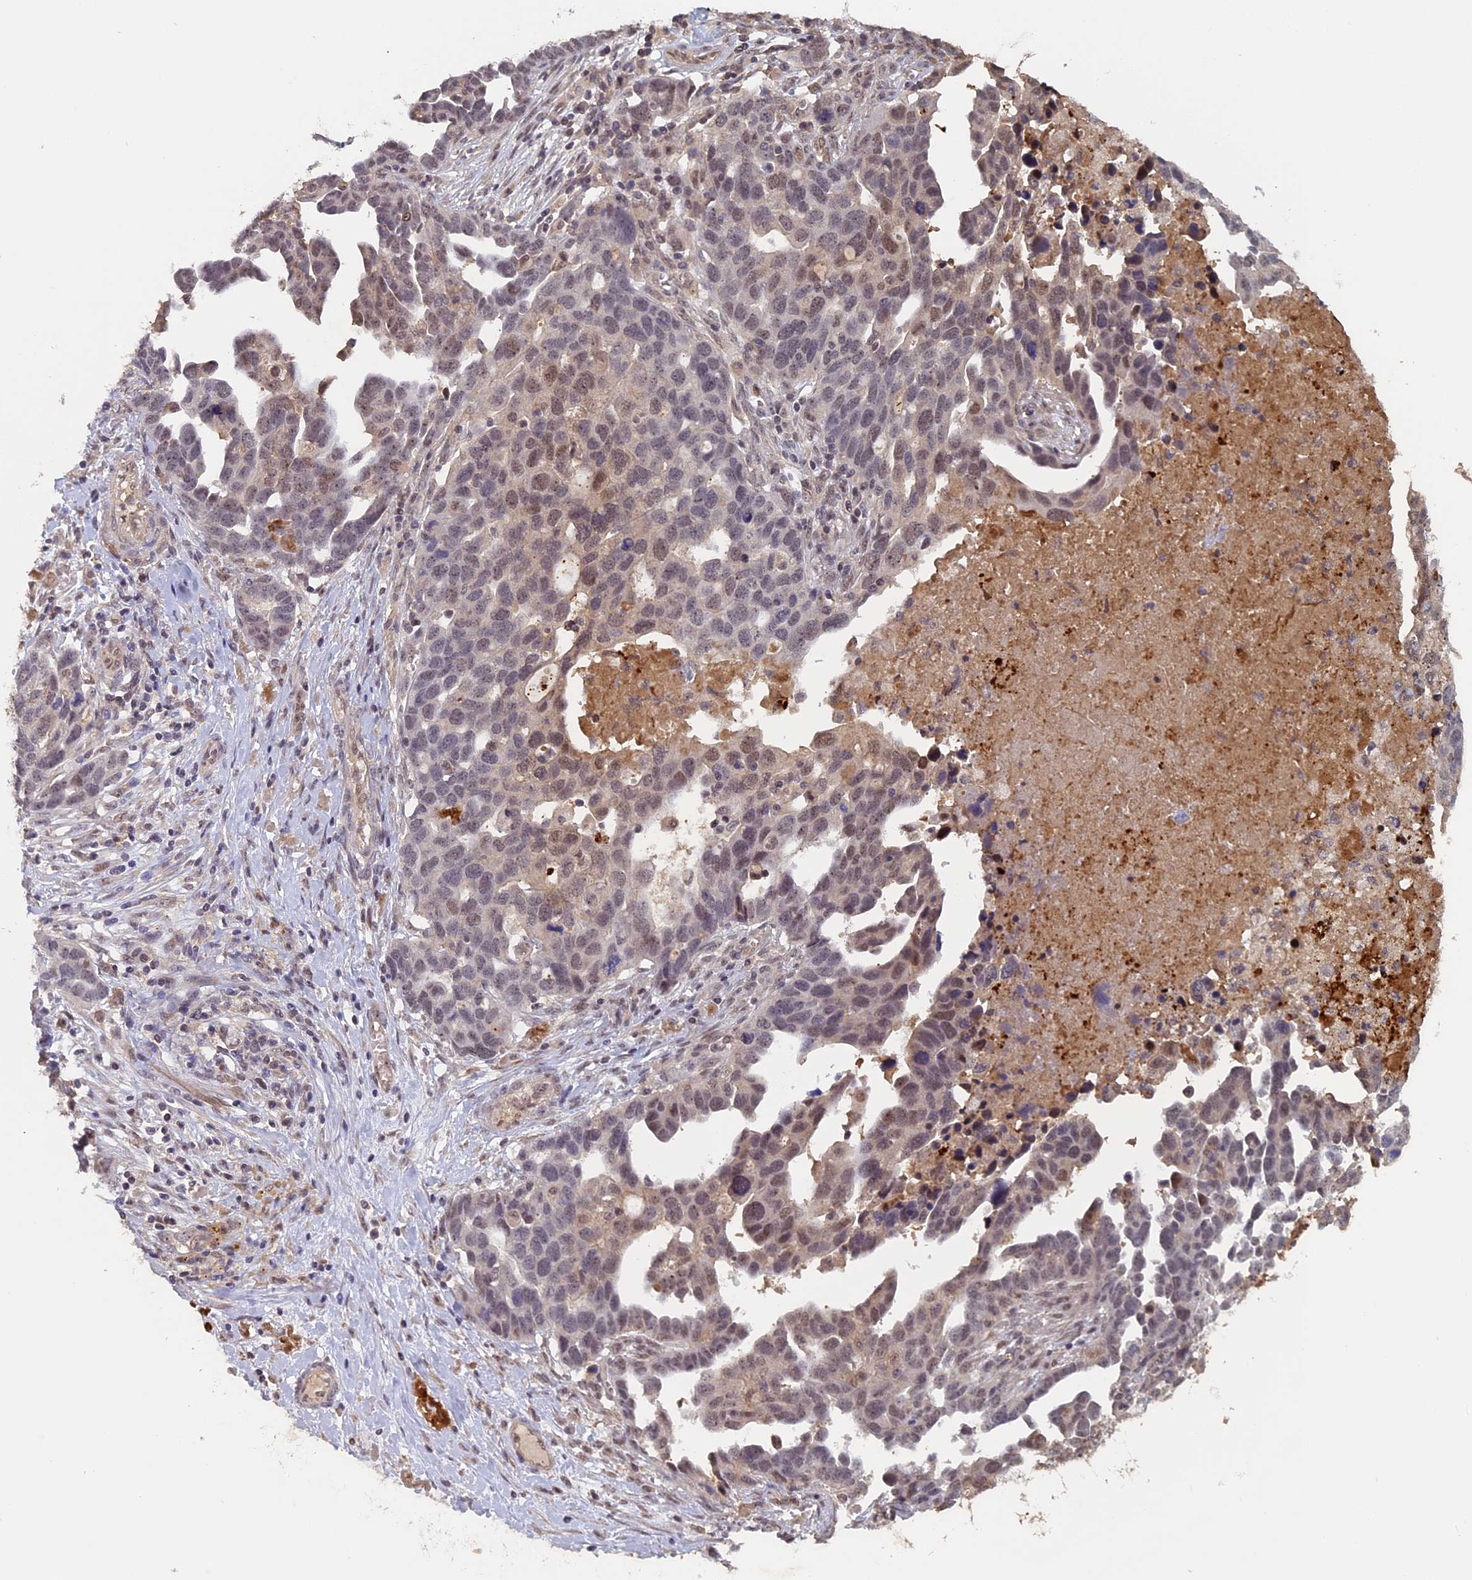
{"staining": {"intensity": "moderate", "quantity": "<25%", "location": "nuclear"}, "tissue": "ovarian cancer", "cell_type": "Tumor cells", "image_type": "cancer", "snomed": [{"axis": "morphology", "description": "Cystadenocarcinoma, serous, NOS"}, {"axis": "topography", "description": "Ovary"}], "caption": "Protein staining of ovarian cancer (serous cystadenocarcinoma) tissue exhibits moderate nuclear positivity in about <25% of tumor cells.", "gene": "FAM98C", "patient": {"sex": "female", "age": 54}}